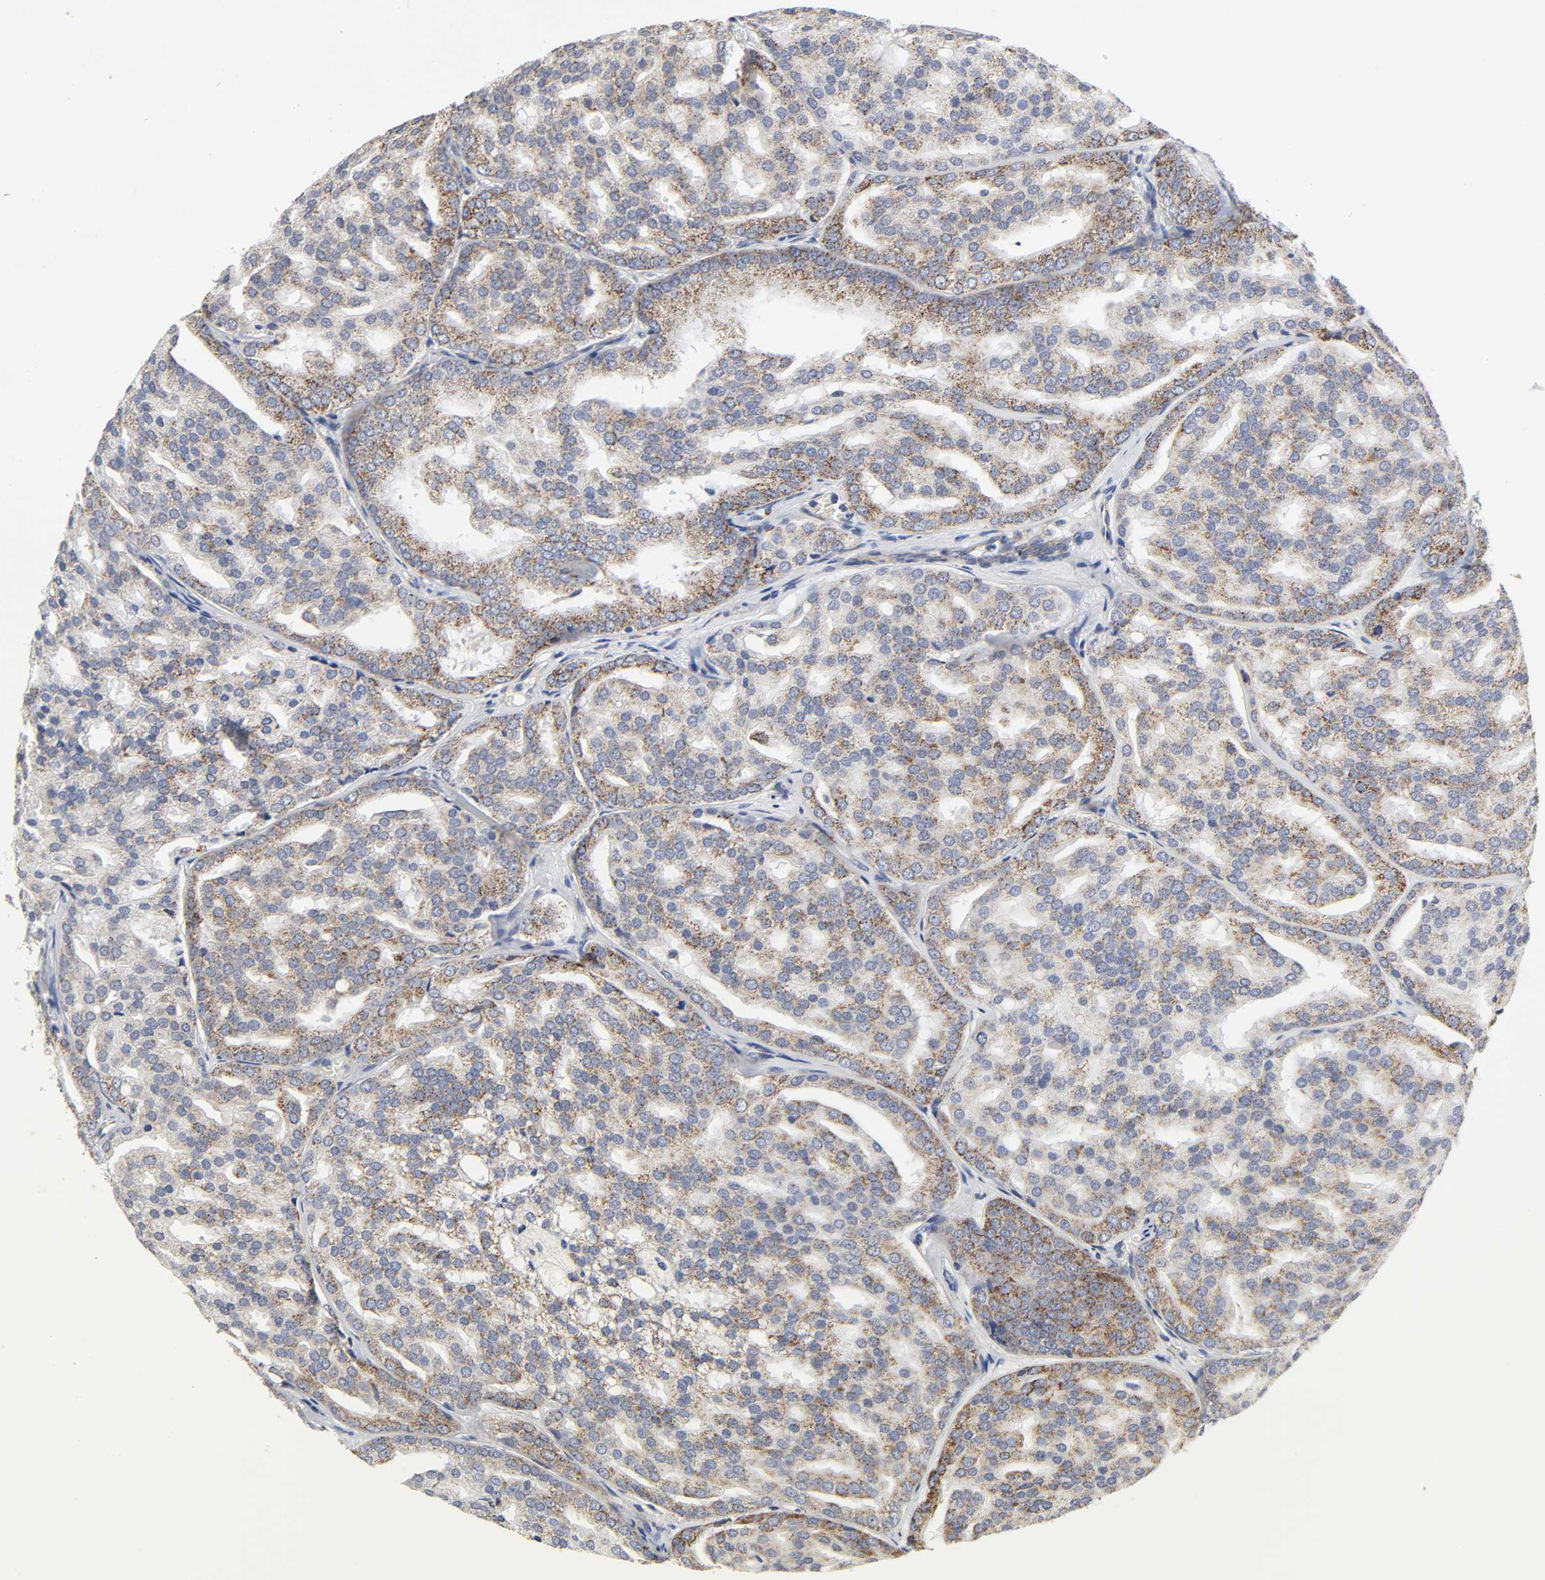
{"staining": {"intensity": "weak", "quantity": "25%-75%", "location": "cytoplasmic/membranous"}, "tissue": "prostate cancer", "cell_type": "Tumor cells", "image_type": "cancer", "snomed": [{"axis": "morphology", "description": "Adenocarcinoma, High grade"}, {"axis": "topography", "description": "Prostate"}], "caption": "Human prostate cancer stained with a brown dye reveals weak cytoplasmic/membranous positive positivity in about 25%-75% of tumor cells.", "gene": "AOPEP", "patient": {"sex": "male", "age": 64}}